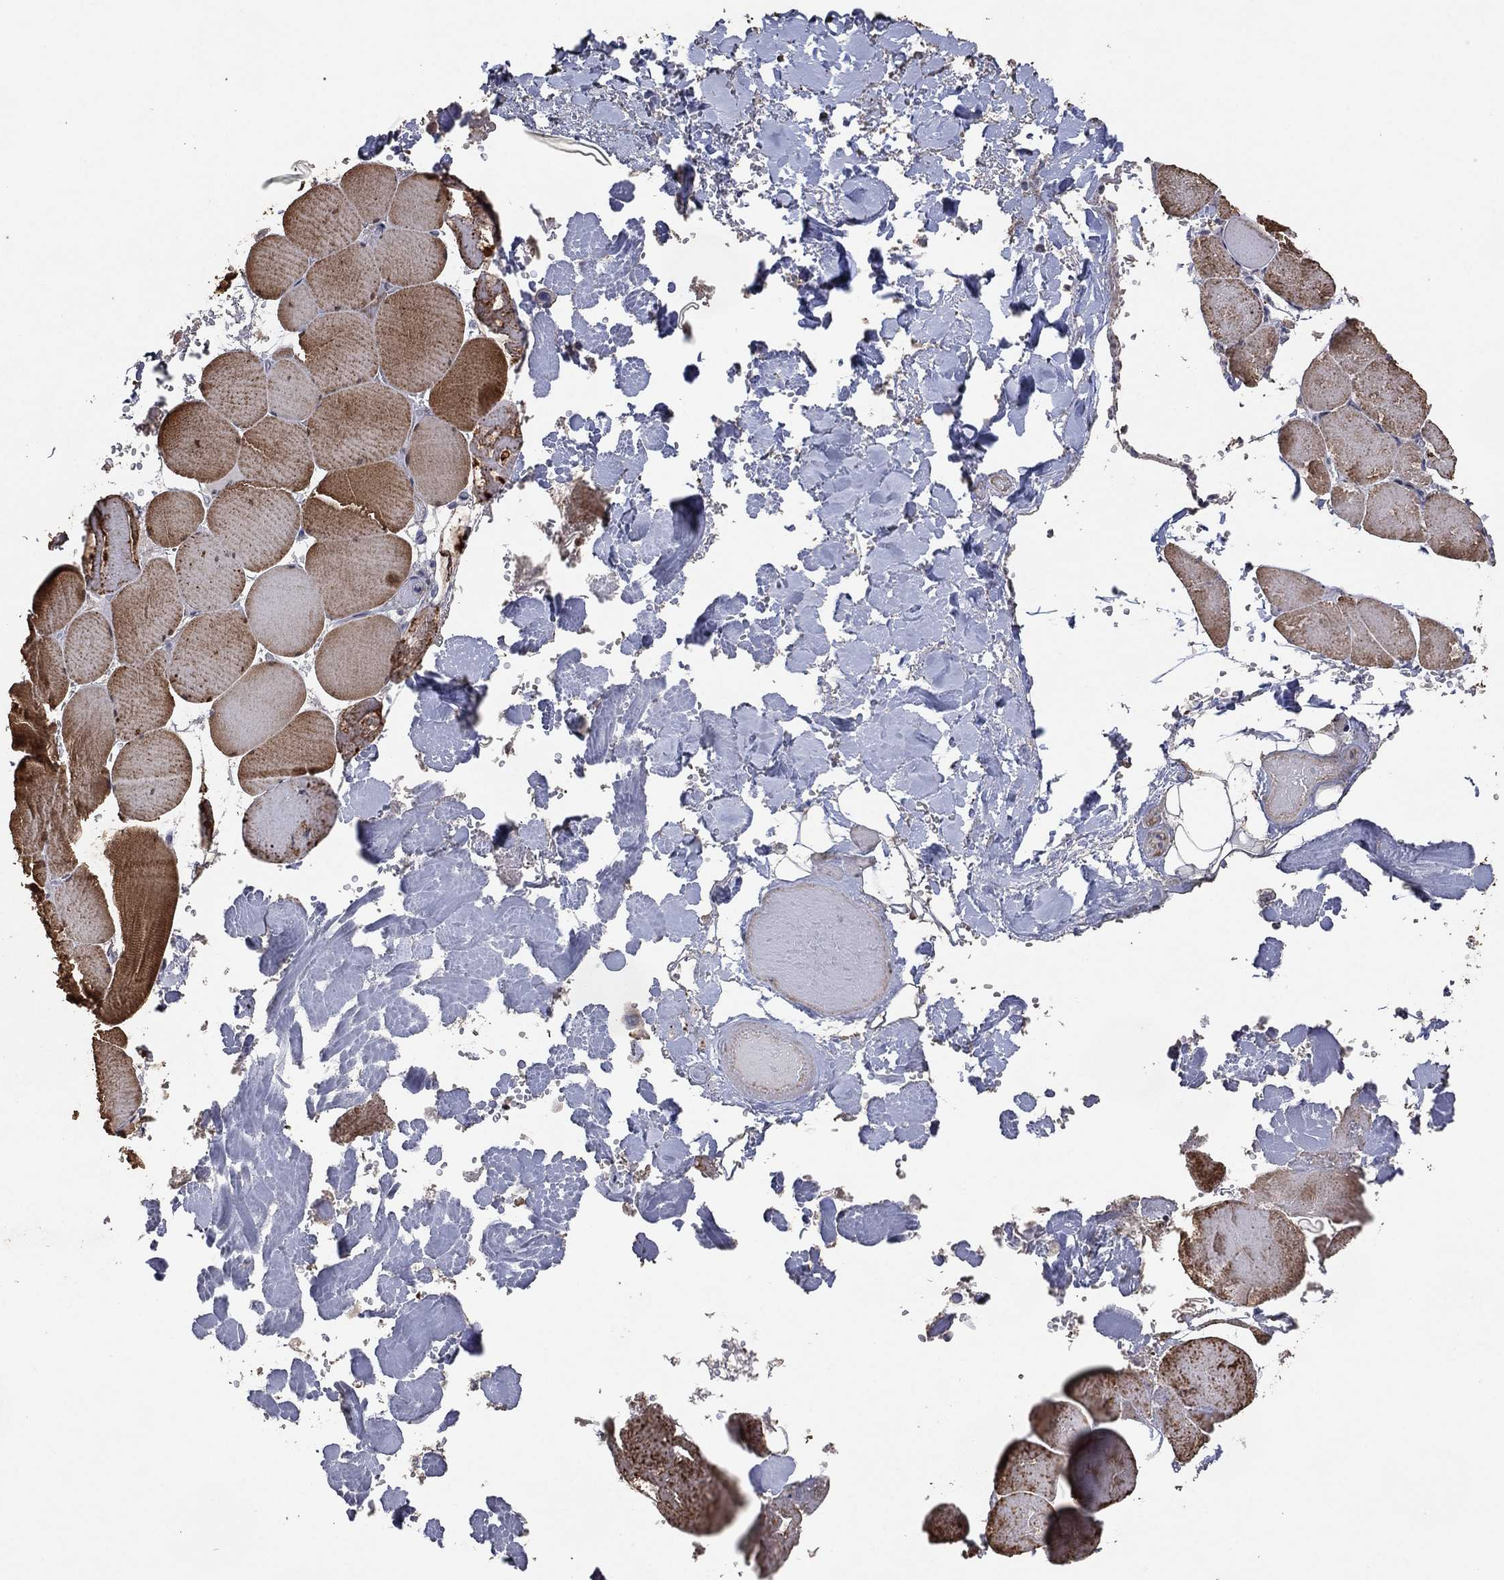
{"staining": {"intensity": "moderate", "quantity": "25%-75%", "location": "cytoplasmic/membranous"}, "tissue": "skeletal muscle", "cell_type": "Myocytes", "image_type": "normal", "snomed": [{"axis": "morphology", "description": "Normal tissue, NOS"}, {"axis": "morphology", "description": "Malignant melanoma, Metastatic site"}, {"axis": "topography", "description": "Skeletal muscle"}], "caption": "Normal skeletal muscle was stained to show a protein in brown. There is medium levels of moderate cytoplasmic/membranous staining in about 25%-75% of myocytes. Nuclei are stained in blue.", "gene": "ADPRHL1", "patient": {"sex": "male", "age": 50}}